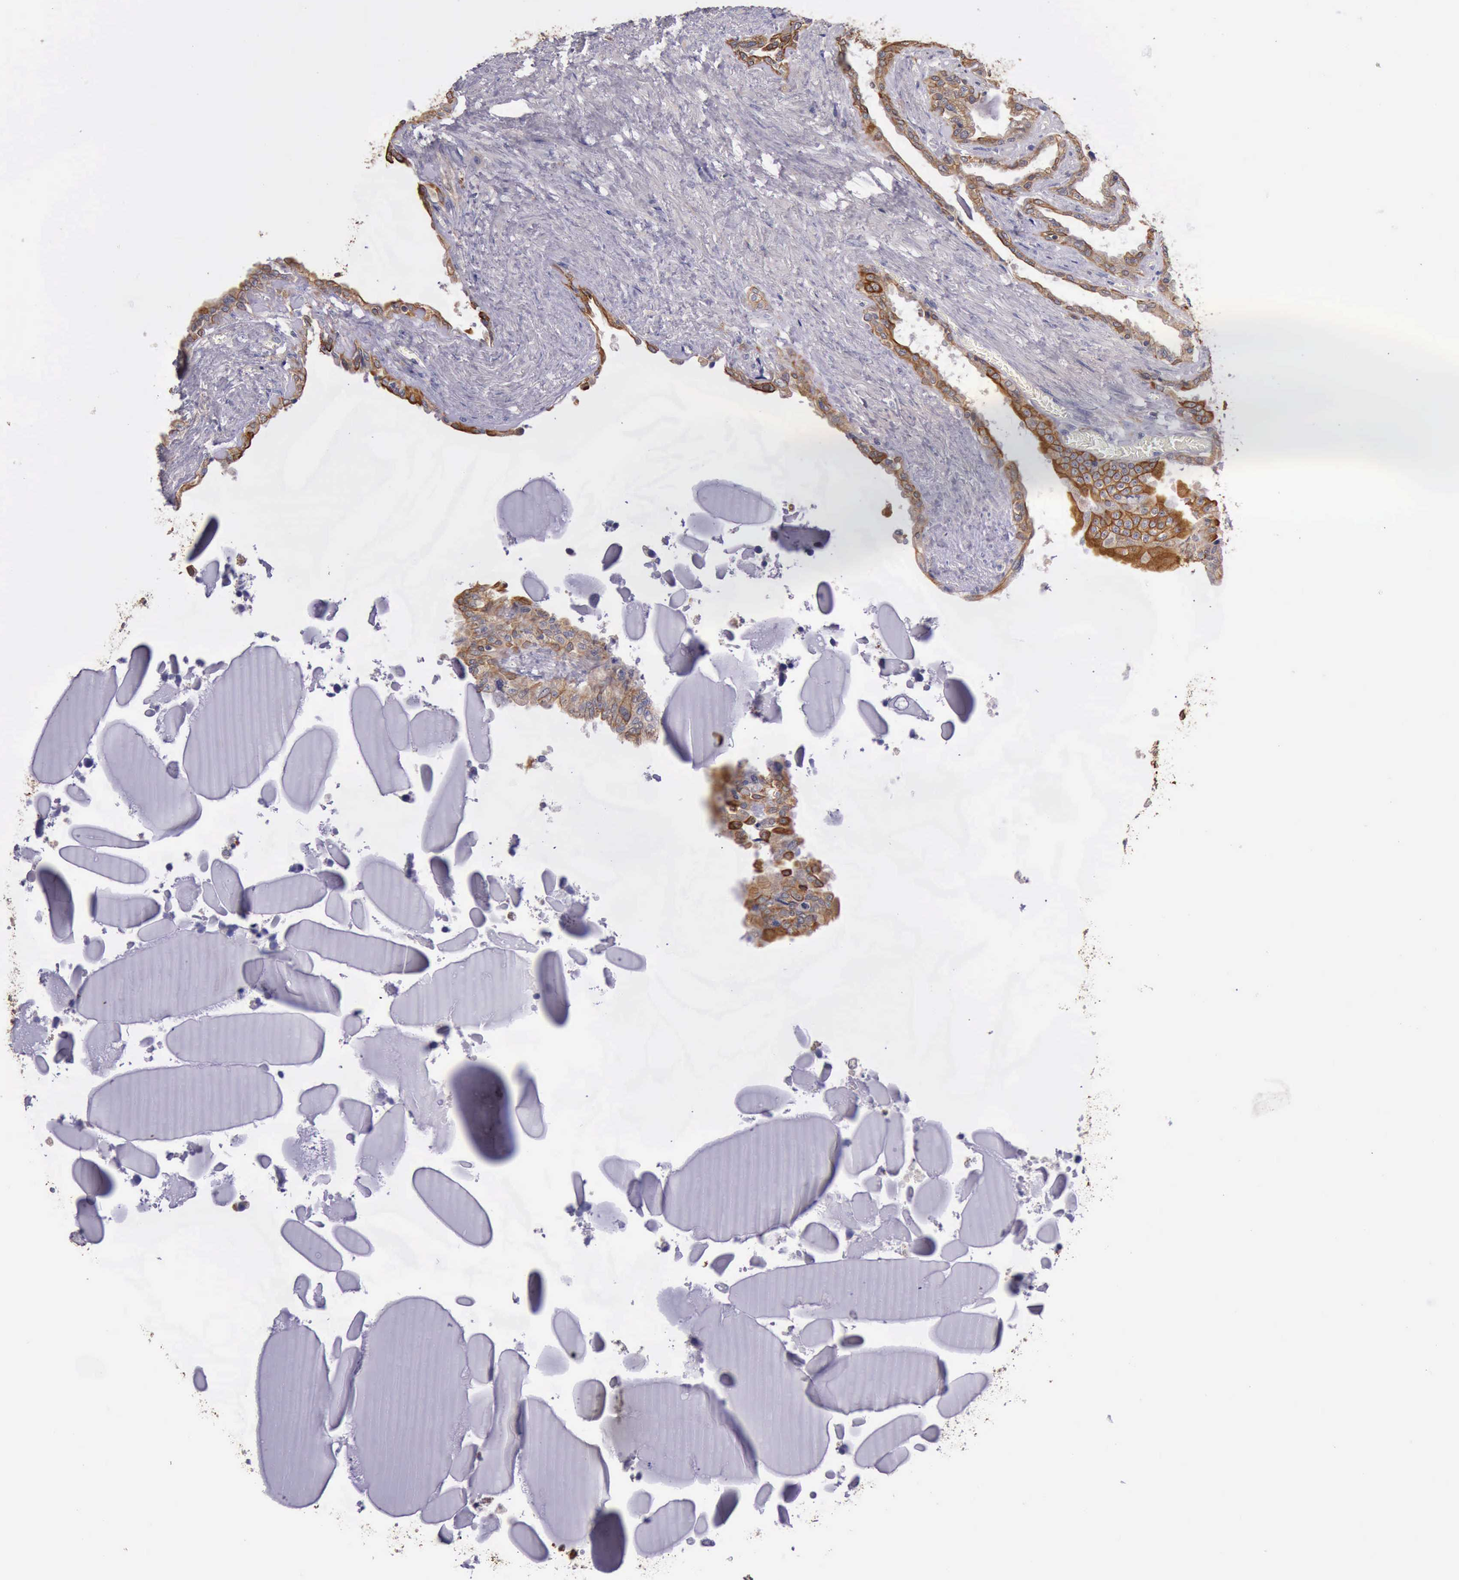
{"staining": {"intensity": "moderate", "quantity": ">75%", "location": "cytoplasmic/membranous"}, "tissue": "seminal vesicle", "cell_type": "Glandular cells", "image_type": "normal", "snomed": [{"axis": "morphology", "description": "Normal tissue, NOS"}, {"axis": "morphology", "description": "Inflammation, NOS"}, {"axis": "topography", "description": "Urinary bladder"}, {"axis": "topography", "description": "Prostate"}, {"axis": "topography", "description": "Seminal veicle"}], "caption": "Moderate cytoplasmic/membranous staining for a protein is seen in approximately >75% of glandular cells of normal seminal vesicle using IHC.", "gene": "RAB39B", "patient": {"sex": "male", "age": 82}}